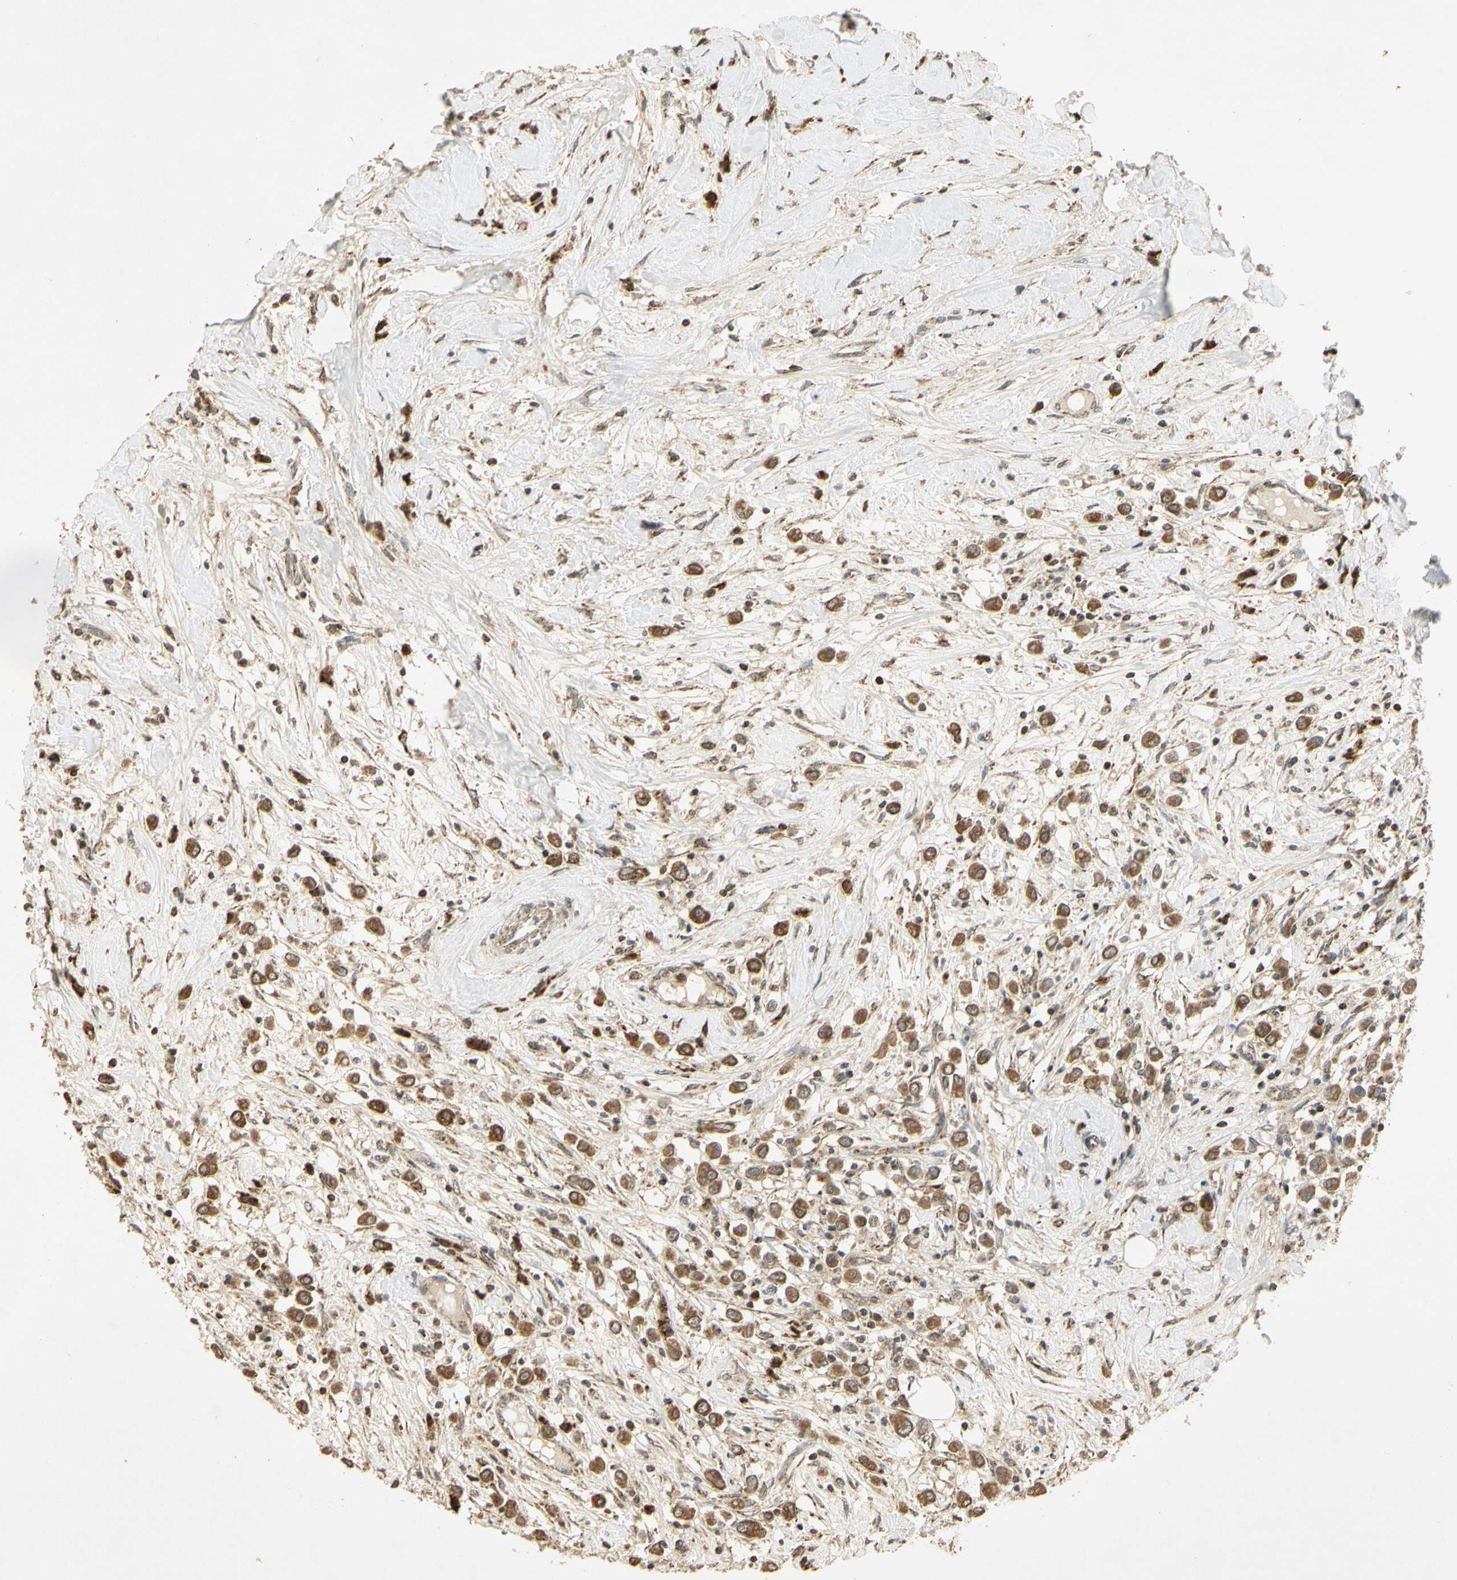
{"staining": {"intensity": "moderate", "quantity": ">75%", "location": "cytoplasmic/membranous"}, "tissue": "breast cancer", "cell_type": "Tumor cells", "image_type": "cancer", "snomed": [{"axis": "morphology", "description": "Duct carcinoma"}, {"axis": "topography", "description": "Breast"}], "caption": "Immunohistochemical staining of breast cancer displays medium levels of moderate cytoplasmic/membranous staining in about >75% of tumor cells. The staining was performed using DAB to visualize the protein expression in brown, while the nuclei were stained in blue with hematoxylin (Magnification: 20x).", "gene": "PRDX5", "patient": {"sex": "female", "age": 61}}